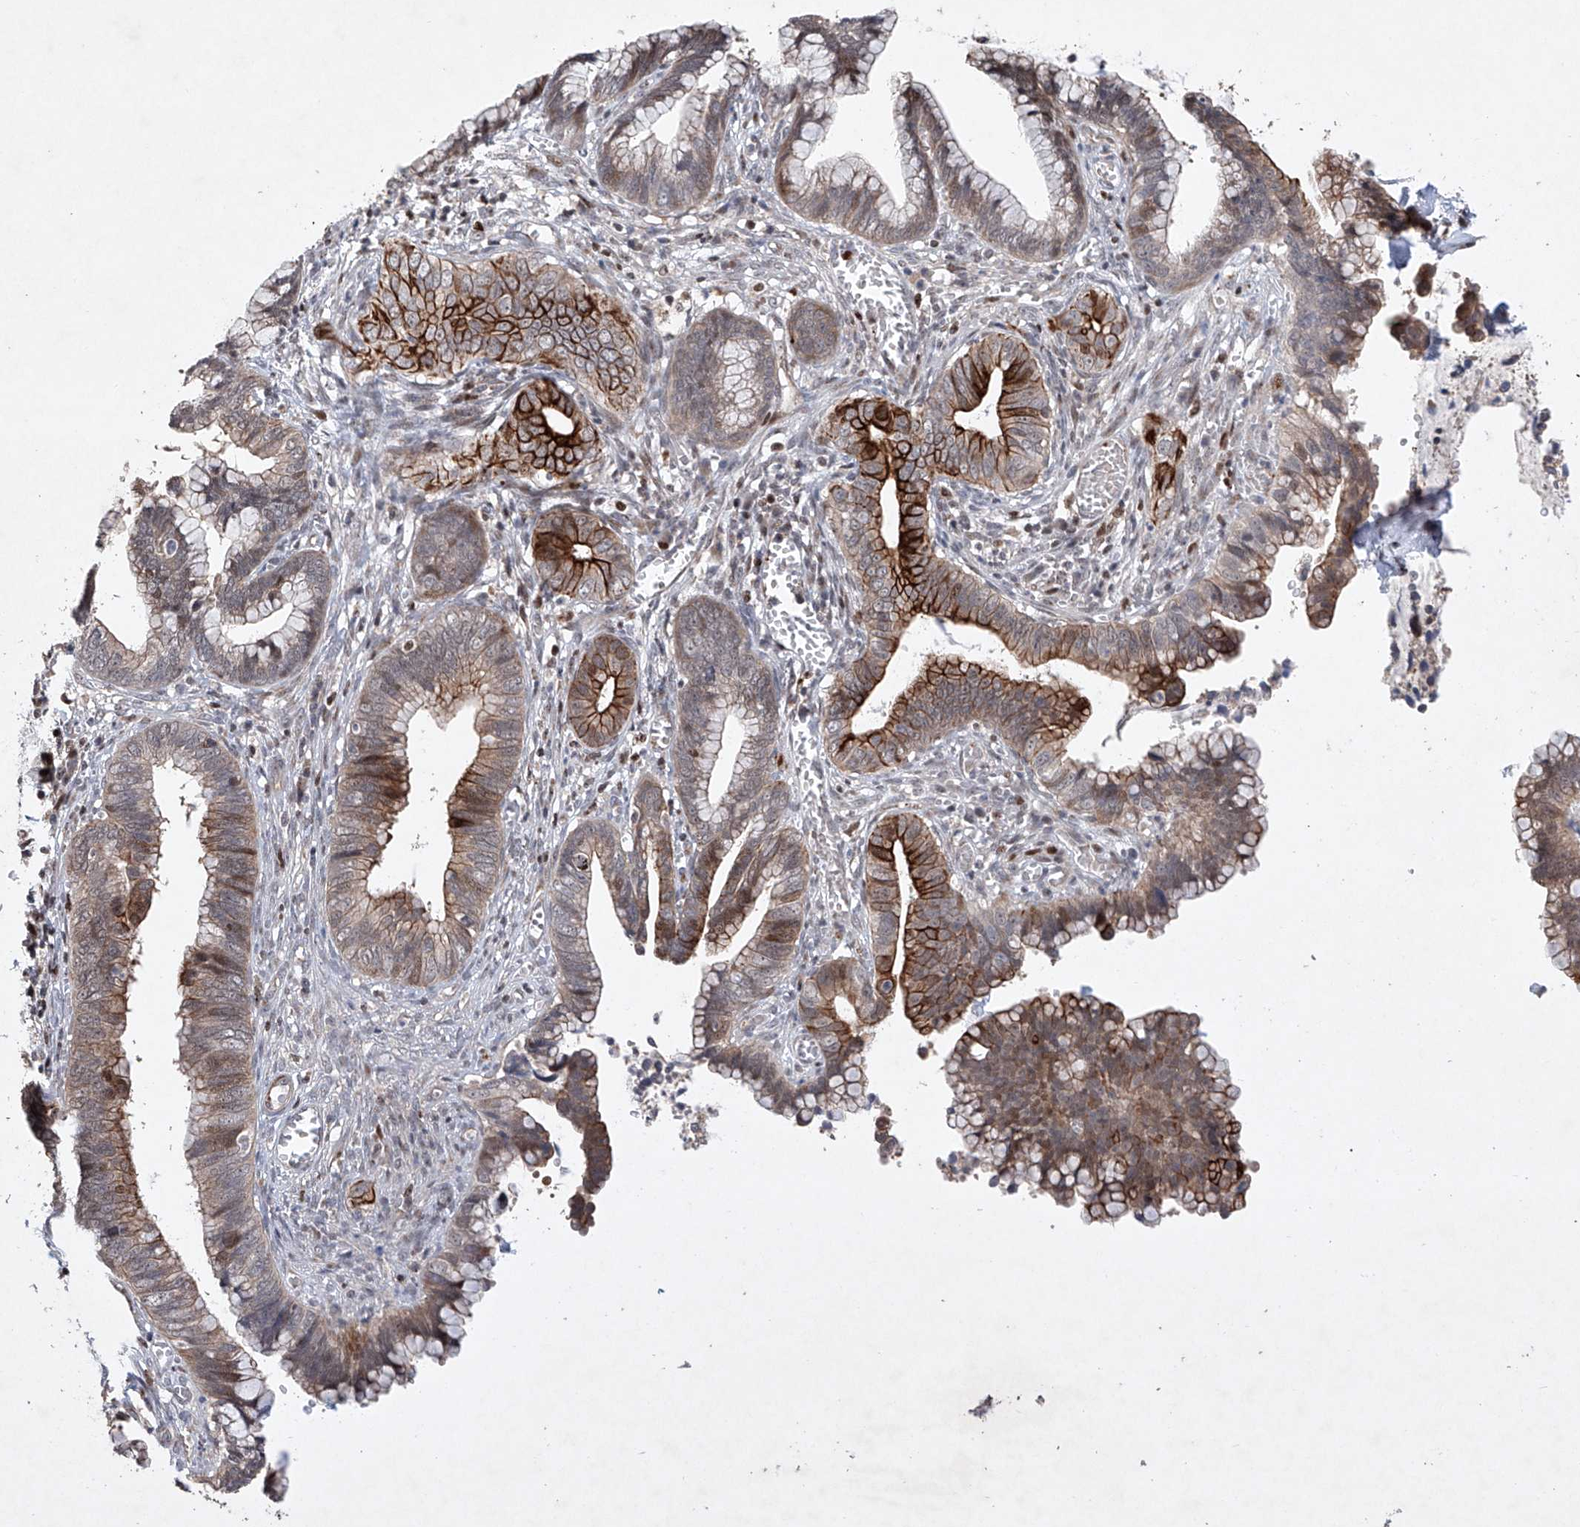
{"staining": {"intensity": "strong", "quantity": "<25%", "location": "cytoplasmic/membranous"}, "tissue": "cervical cancer", "cell_type": "Tumor cells", "image_type": "cancer", "snomed": [{"axis": "morphology", "description": "Adenocarcinoma, NOS"}, {"axis": "topography", "description": "Cervix"}], "caption": "Protein expression analysis of adenocarcinoma (cervical) shows strong cytoplasmic/membranous staining in approximately <25% of tumor cells. The staining was performed using DAB, with brown indicating positive protein expression. Nuclei are stained blue with hematoxylin.", "gene": "AFG1L", "patient": {"sex": "female", "age": 44}}